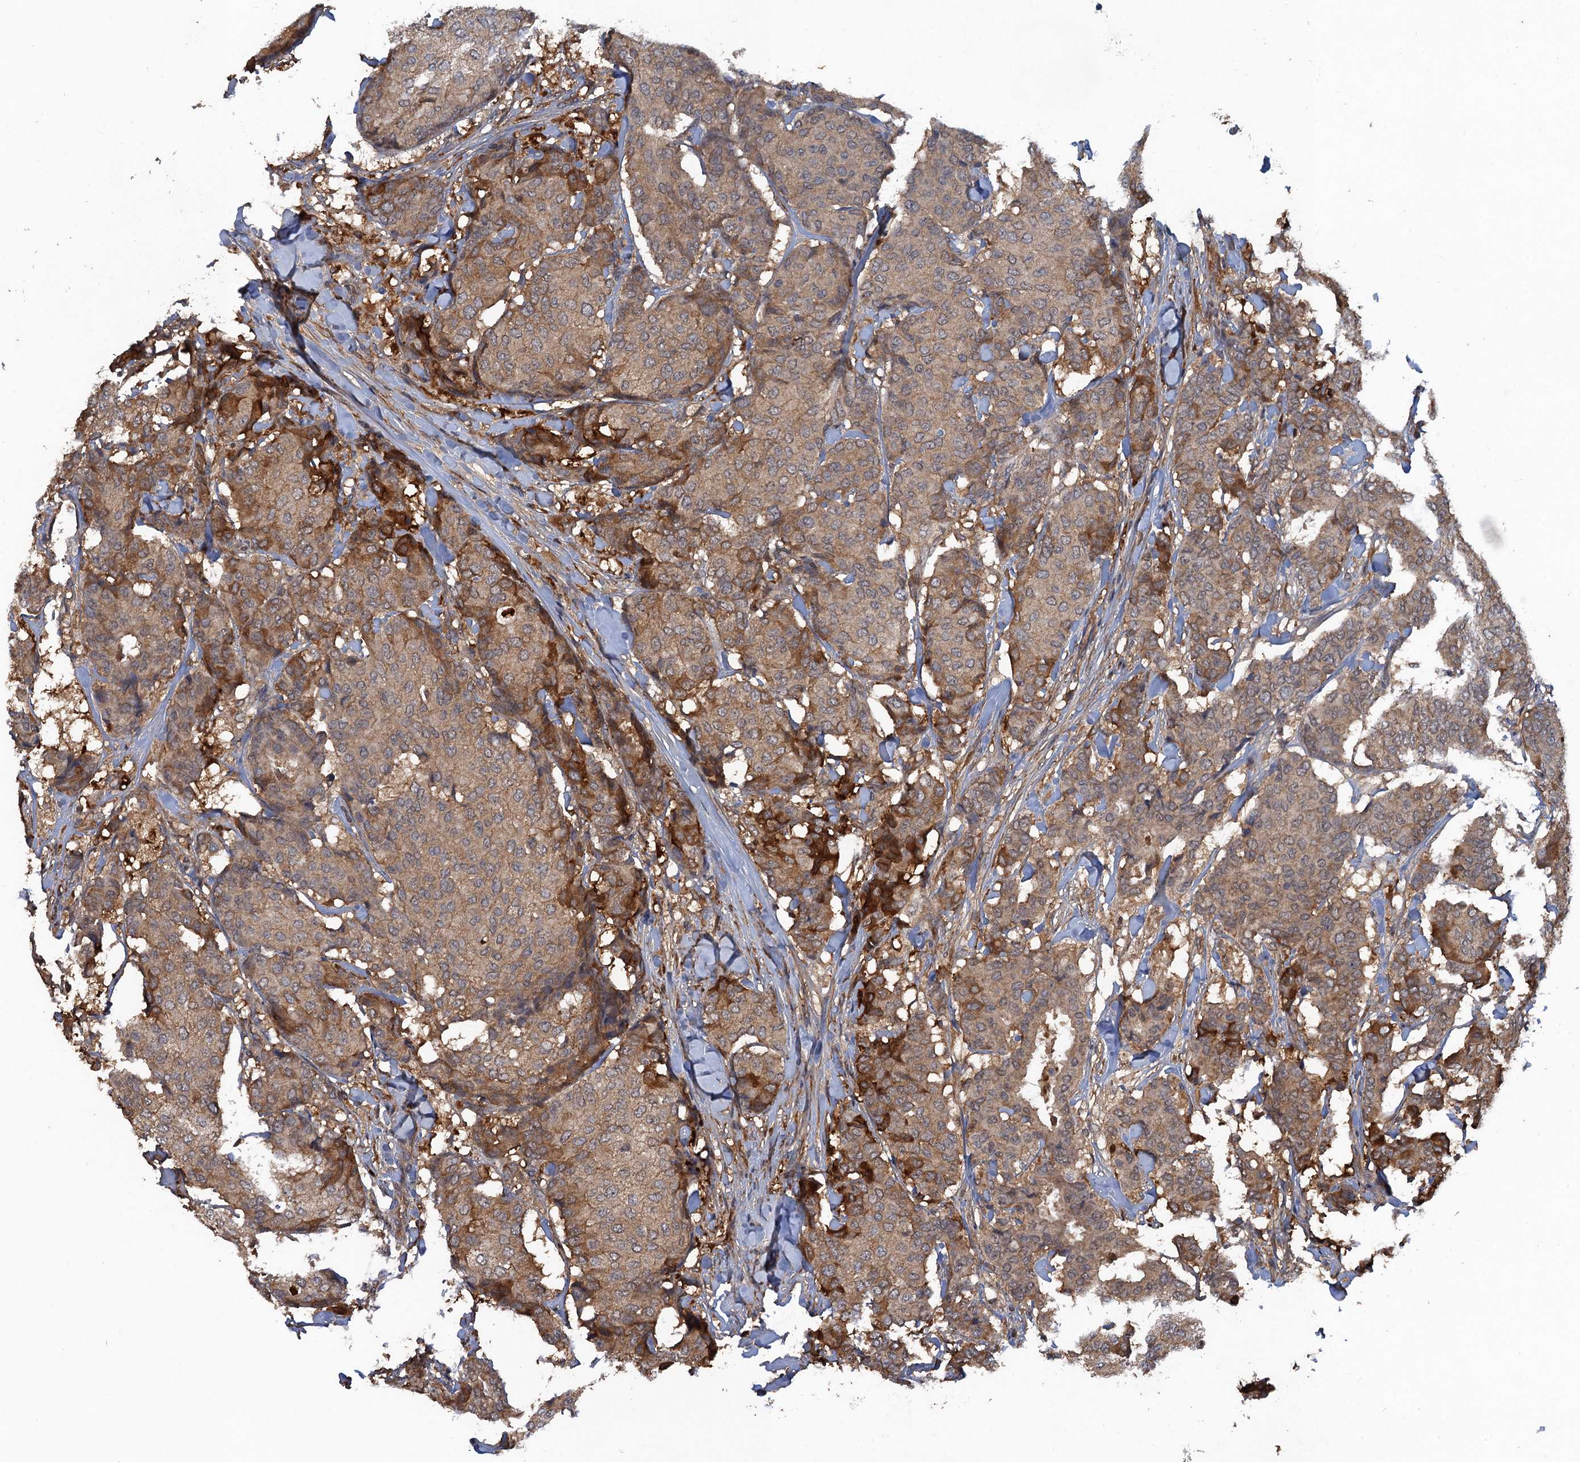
{"staining": {"intensity": "weak", "quantity": ">75%", "location": "cytoplasmic/membranous"}, "tissue": "breast cancer", "cell_type": "Tumor cells", "image_type": "cancer", "snomed": [{"axis": "morphology", "description": "Duct carcinoma"}, {"axis": "topography", "description": "Breast"}], "caption": "A micrograph of invasive ductal carcinoma (breast) stained for a protein displays weak cytoplasmic/membranous brown staining in tumor cells. (Stains: DAB in brown, nuclei in blue, Microscopy: brightfield microscopy at high magnification).", "gene": "HAPLN3", "patient": {"sex": "female", "age": 75}}